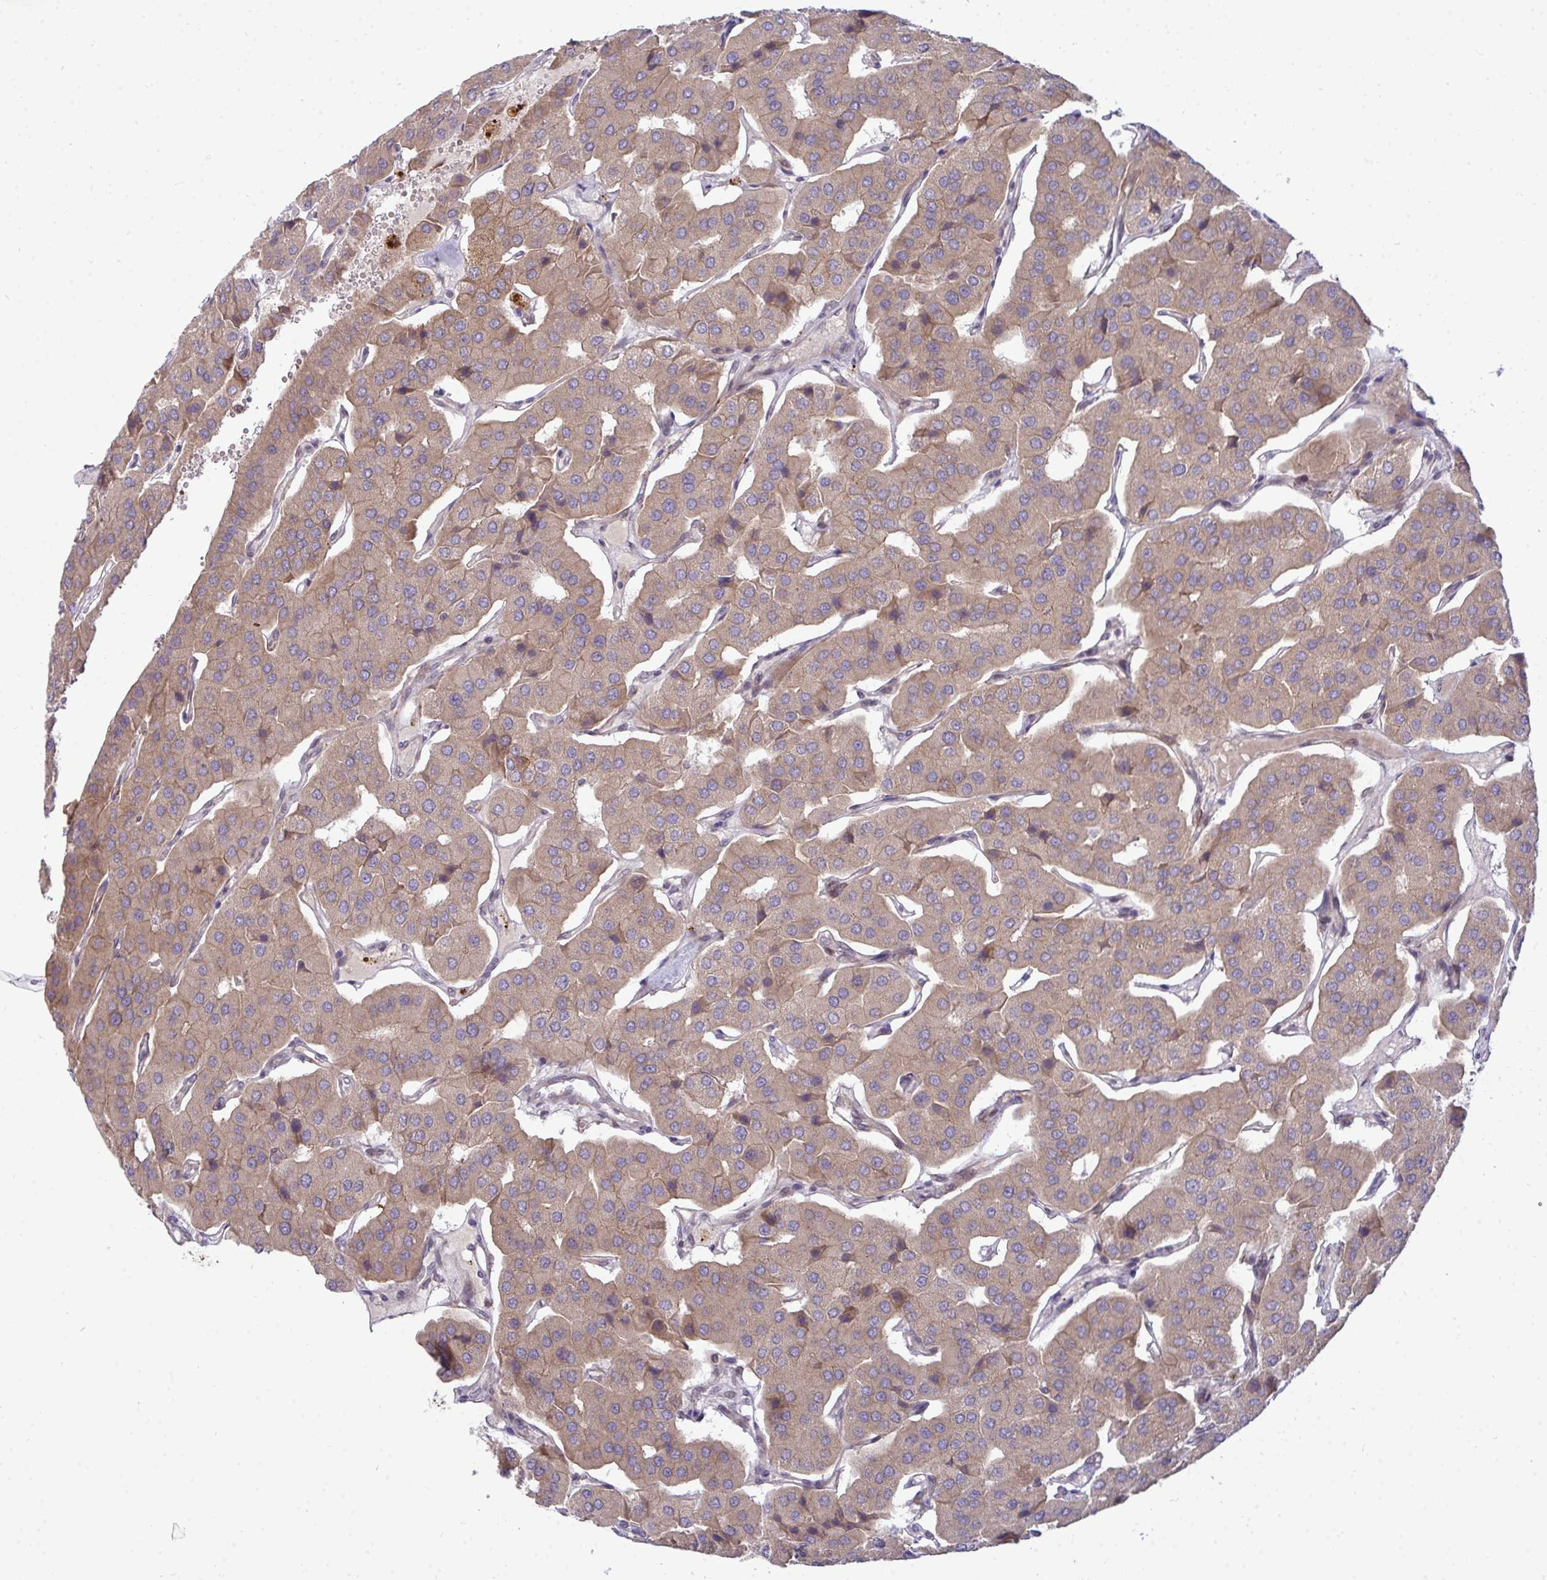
{"staining": {"intensity": "weak", "quantity": ">75%", "location": "cytoplasmic/membranous"}, "tissue": "parathyroid gland", "cell_type": "Glandular cells", "image_type": "normal", "snomed": [{"axis": "morphology", "description": "Normal tissue, NOS"}, {"axis": "morphology", "description": "Adenoma, NOS"}, {"axis": "topography", "description": "Parathyroid gland"}], "caption": "Protein analysis of benign parathyroid gland demonstrates weak cytoplasmic/membranous positivity in approximately >75% of glandular cells.", "gene": "TRIM44", "patient": {"sex": "female", "age": 86}}